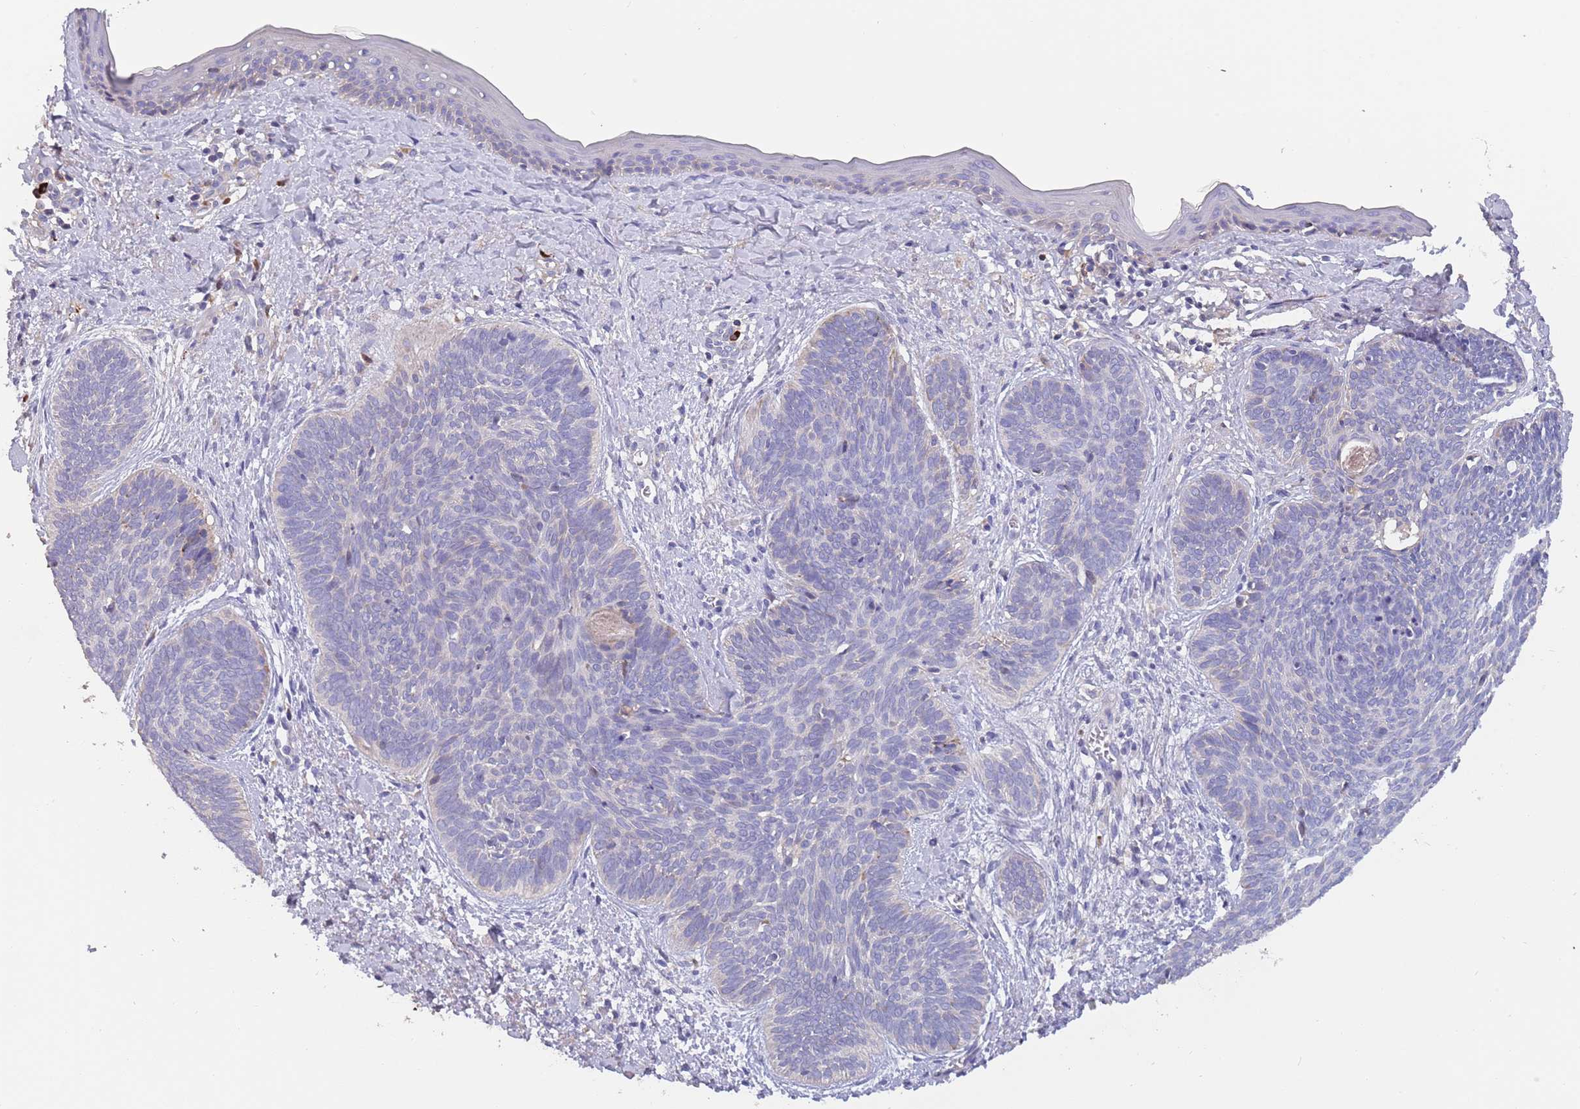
{"staining": {"intensity": "negative", "quantity": "none", "location": "none"}, "tissue": "skin cancer", "cell_type": "Tumor cells", "image_type": "cancer", "snomed": [{"axis": "morphology", "description": "Basal cell carcinoma"}, {"axis": "topography", "description": "Skin"}], "caption": "Tumor cells show no significant positivity in skin cancer (basal cell carcinoma).", "gene": "SUSD1", "patient": {"sex": "female", "age": 81}}